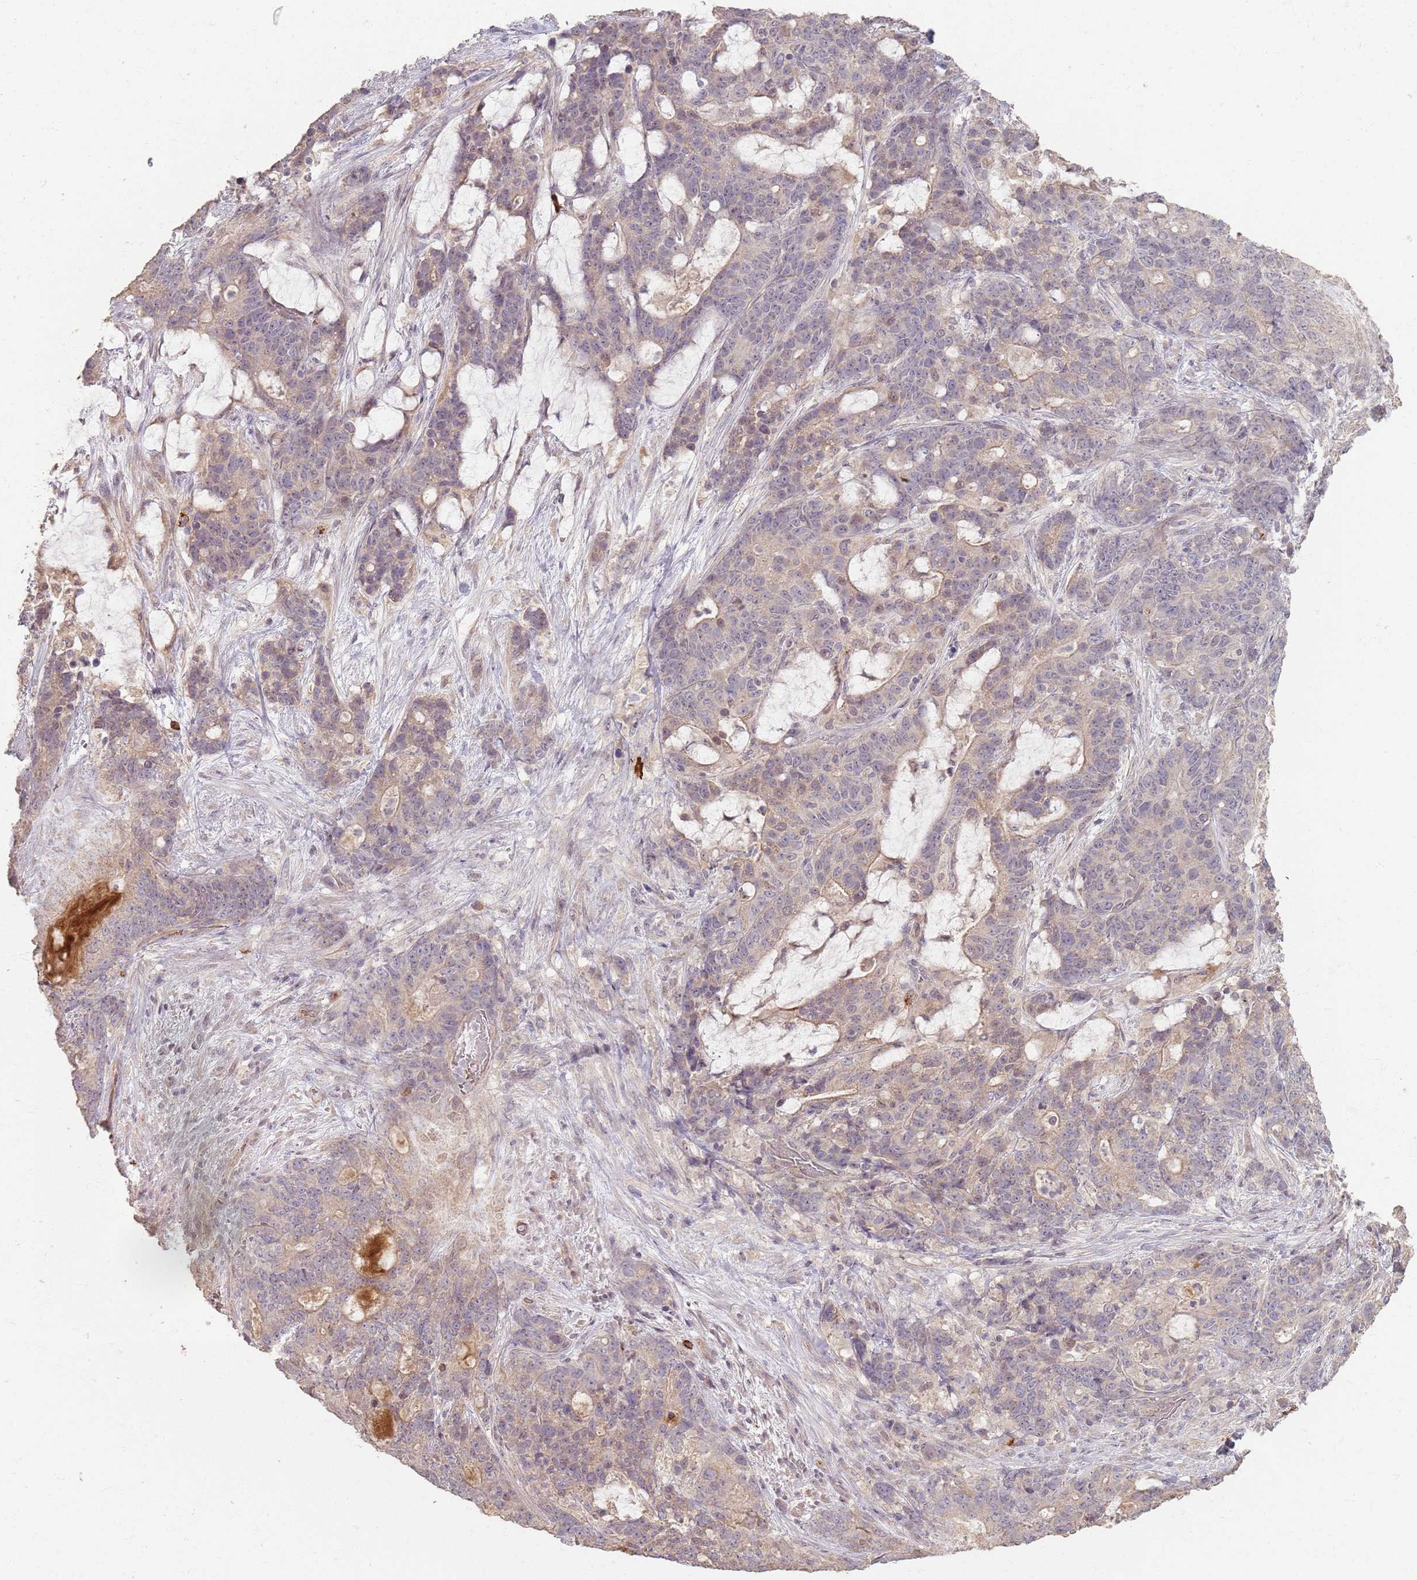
{"staining": {"intensity": "weak", "quantity": "<25%", "location": "cytoplasmic/membranous"}, "tissue": "stomach cancer", "cell_type": "Tumor cells", "image_type": "cancer", "snomed": [{"axis": "morphology", "description": "Normal tissue, NOS"}, {"axis": "morphology", "description": "Adenocarcinoma, NOS"}, {"axis": "topography", "description": "Stomach"}], "caption": "Immunohistochemical staining of human stomach cancer reveals no significant positivity in tumor cells. Nuclei are stained in blue.", "gene": "CCDC168", "patient": {"sex": "female", "age": 64}}